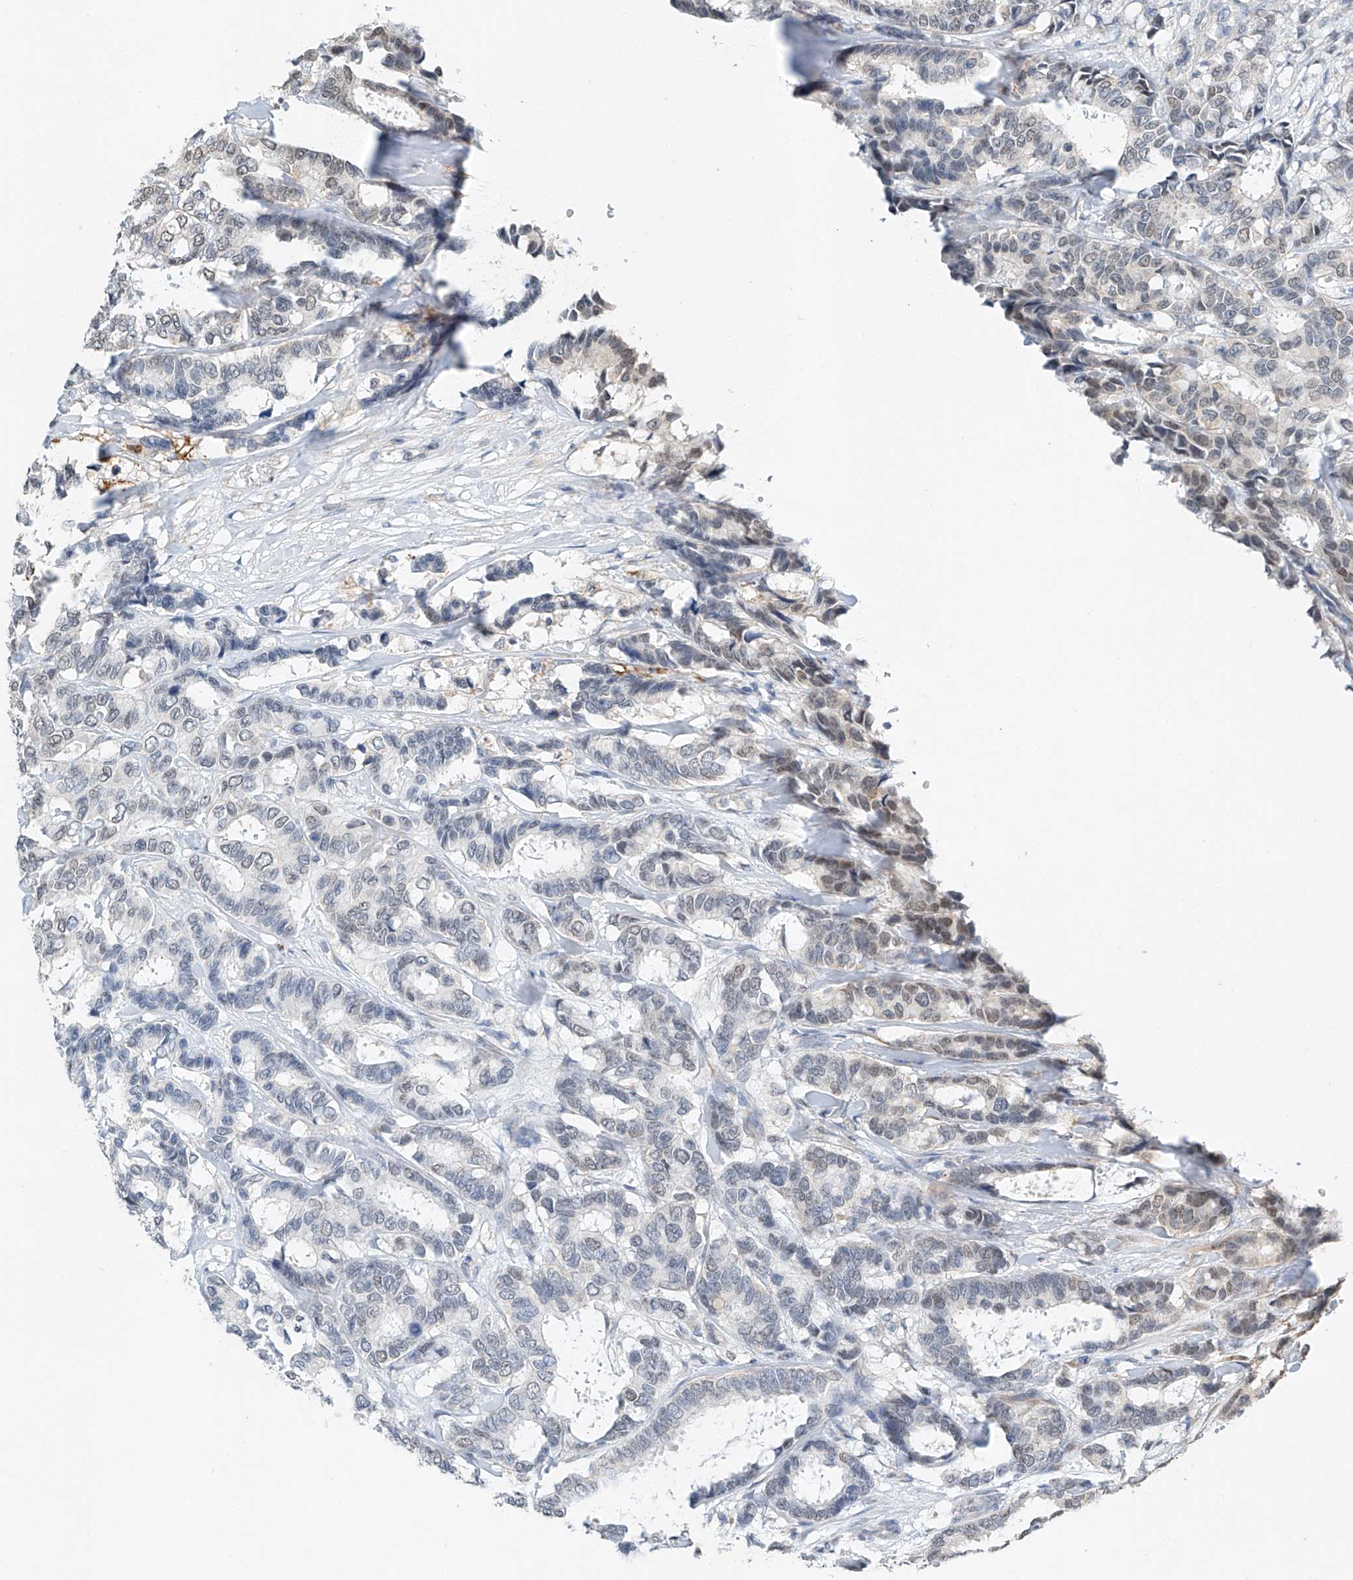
{"staining": {"intensity": "negative", "quantity": "none", "location": "none"}, "tissue": "breast cancer", "cell_type": "Tumor cells", "image_type": "cancer", "snomed": [{"axis": "morphology", "description": "Duct carcinoma"}, {"axis": "topography", "description": "Breast"}], "caption": "Breast cancer was stained to show a protein in brown. There is no significant staining in tumor cells. Brightfield microscopy of immunohistochemistry (IHC) stained with DAB (brown) and hematoxylin (blue), captured at high magnification.", "gene": "CTDP1", "patient": {"sex": "female", "age": 87}}